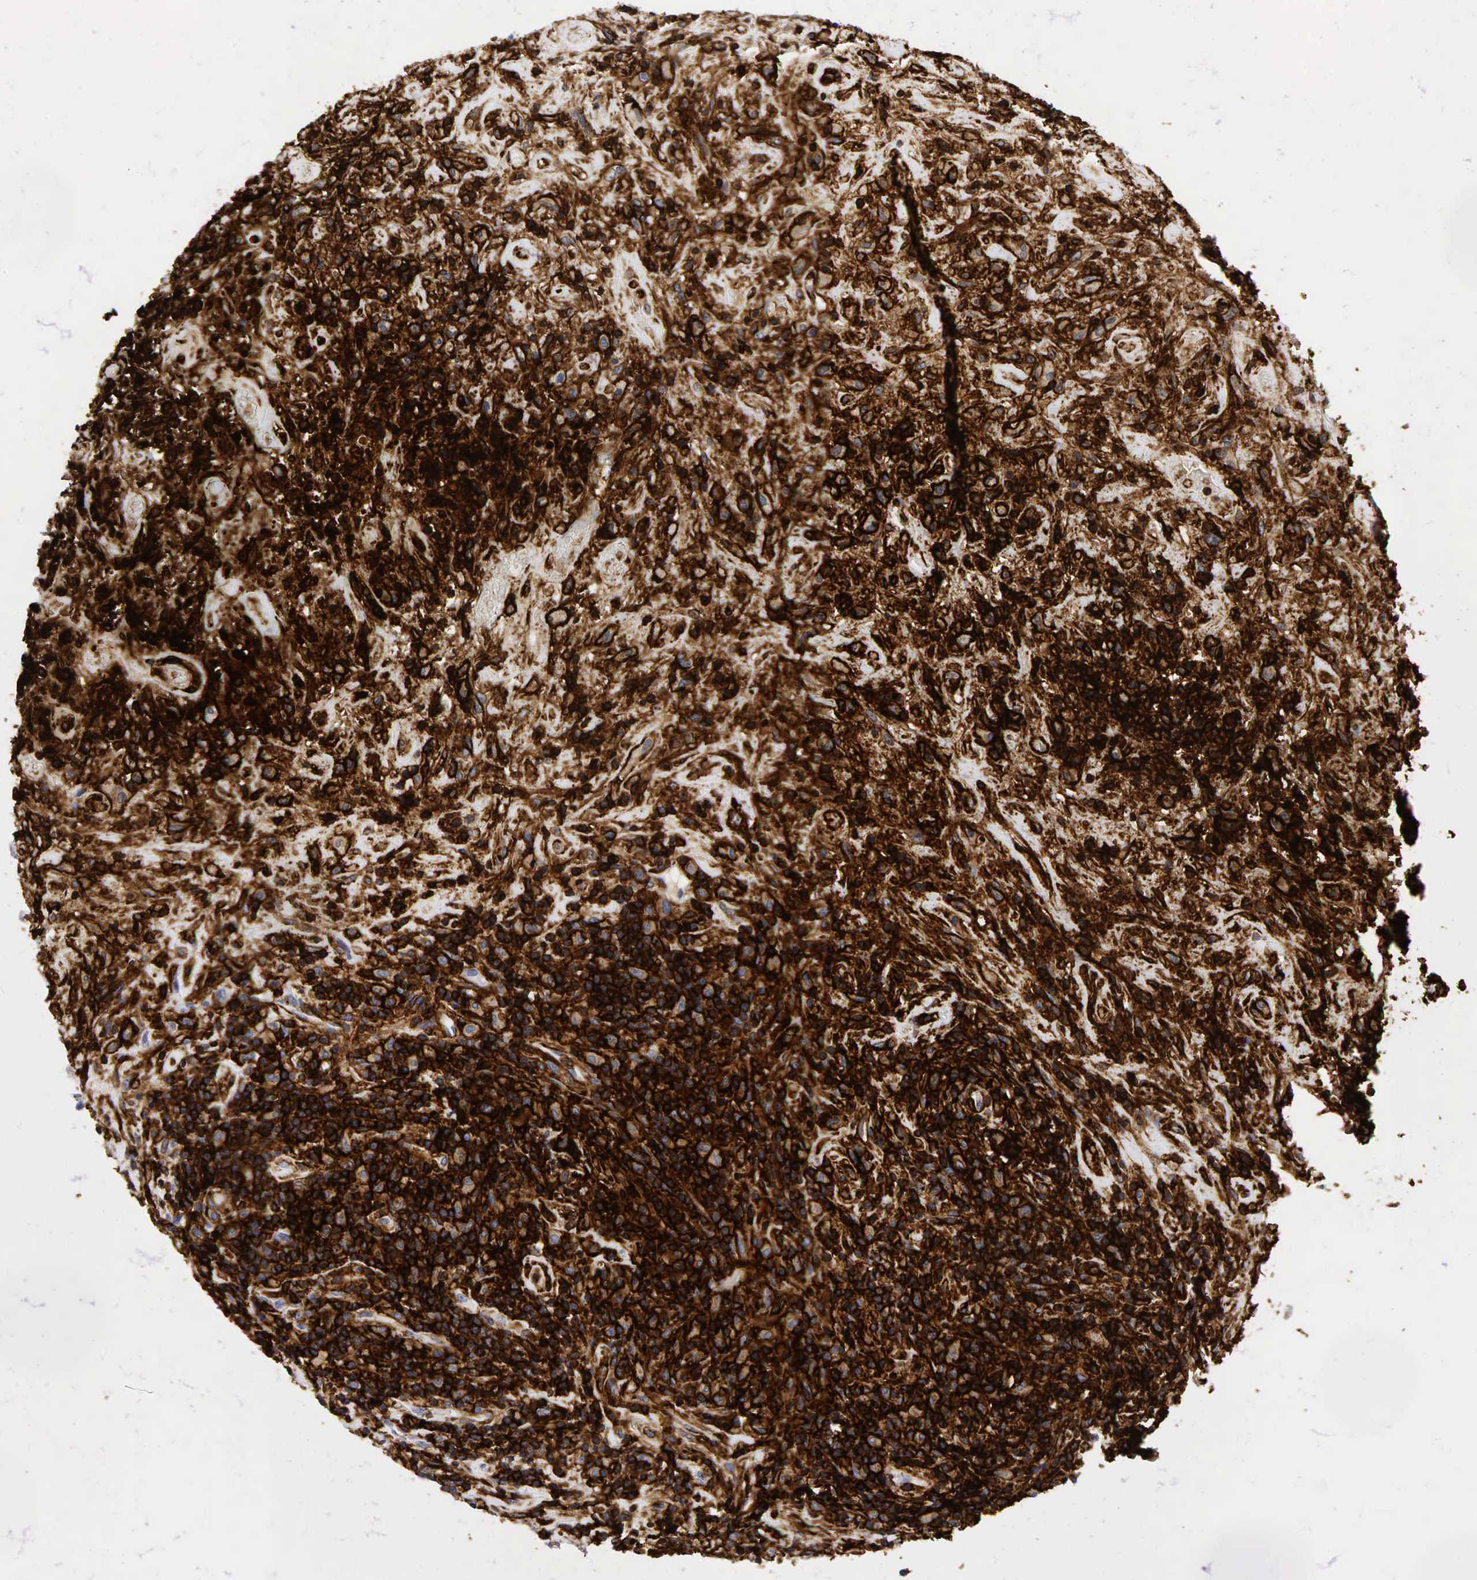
{"staining": {"intensity": "strong", "quantity": ">75%", "location": "cytoplasmic/membranous"}, "tissue": "lymphoma", "cell_type": "Tumor cells", "image_type": "cancer", "snomed": [{"axis": "morphology", "description": "Hodgkin's disease, NOS"}, {"axis": "topography", "description": "Lymph node"}], "caption": "Strong cytoplasmic/membranous positivity is seen in approximately >75% of tumor cells in Hodgkin's disease.", "gene": "CD44", "patient": {"sex": "male", "age": 46}}